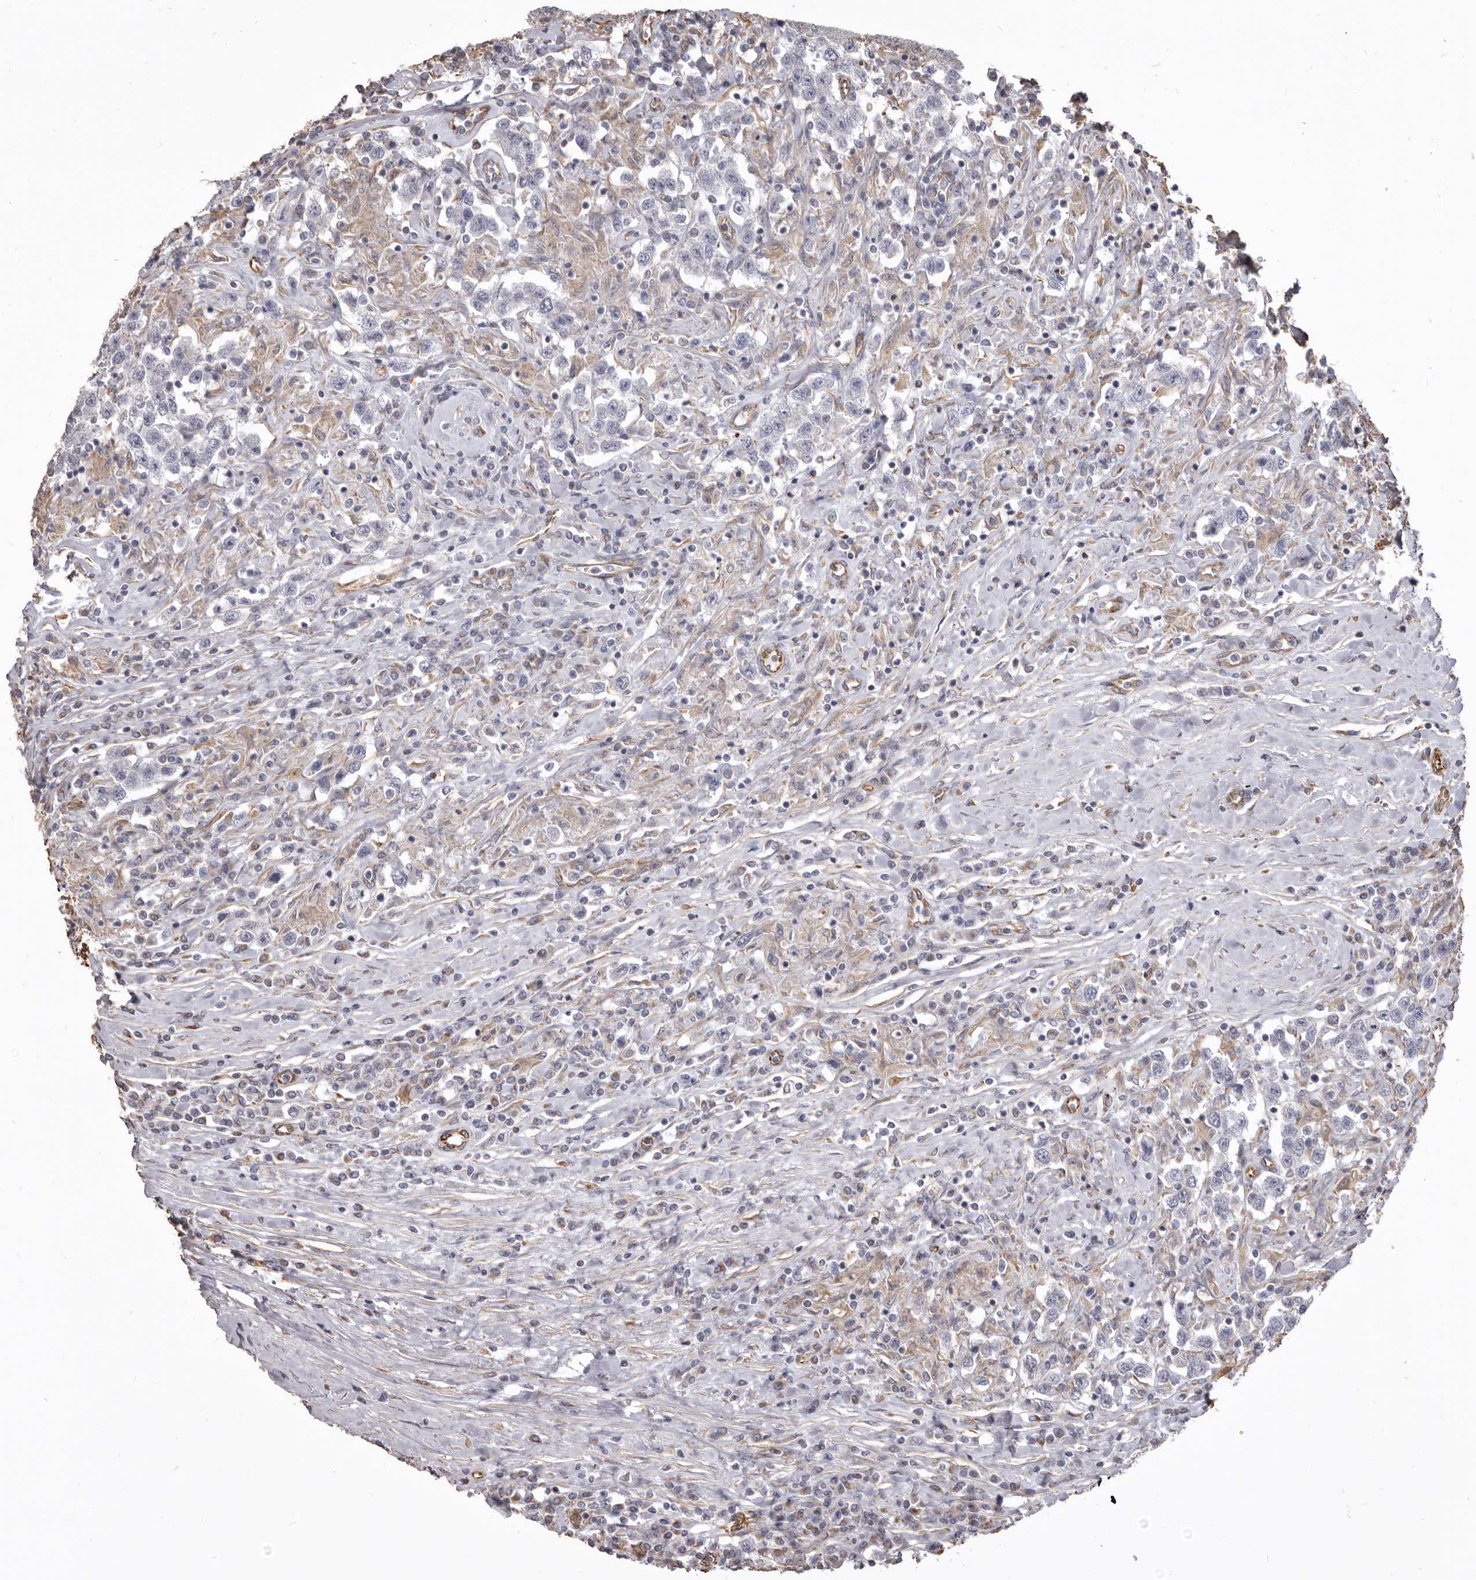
{"staining": {"intensity": "negative", "quantity": "none", "location": "none"}, "tissue": "testis cancer", "cell_type": "Tumor cells", "image_type": "cancer", "snomed": [{"axis": "morphology", "description": "Seminoma, NOS"}, {"axis": "topography", "description": "Testis"}], "caption": "Micrograph shows no significant protein positivity in tumor cells of testis seminoma.", "gene": "MTURN", "patient": {"sex": "male", "age": 41}}